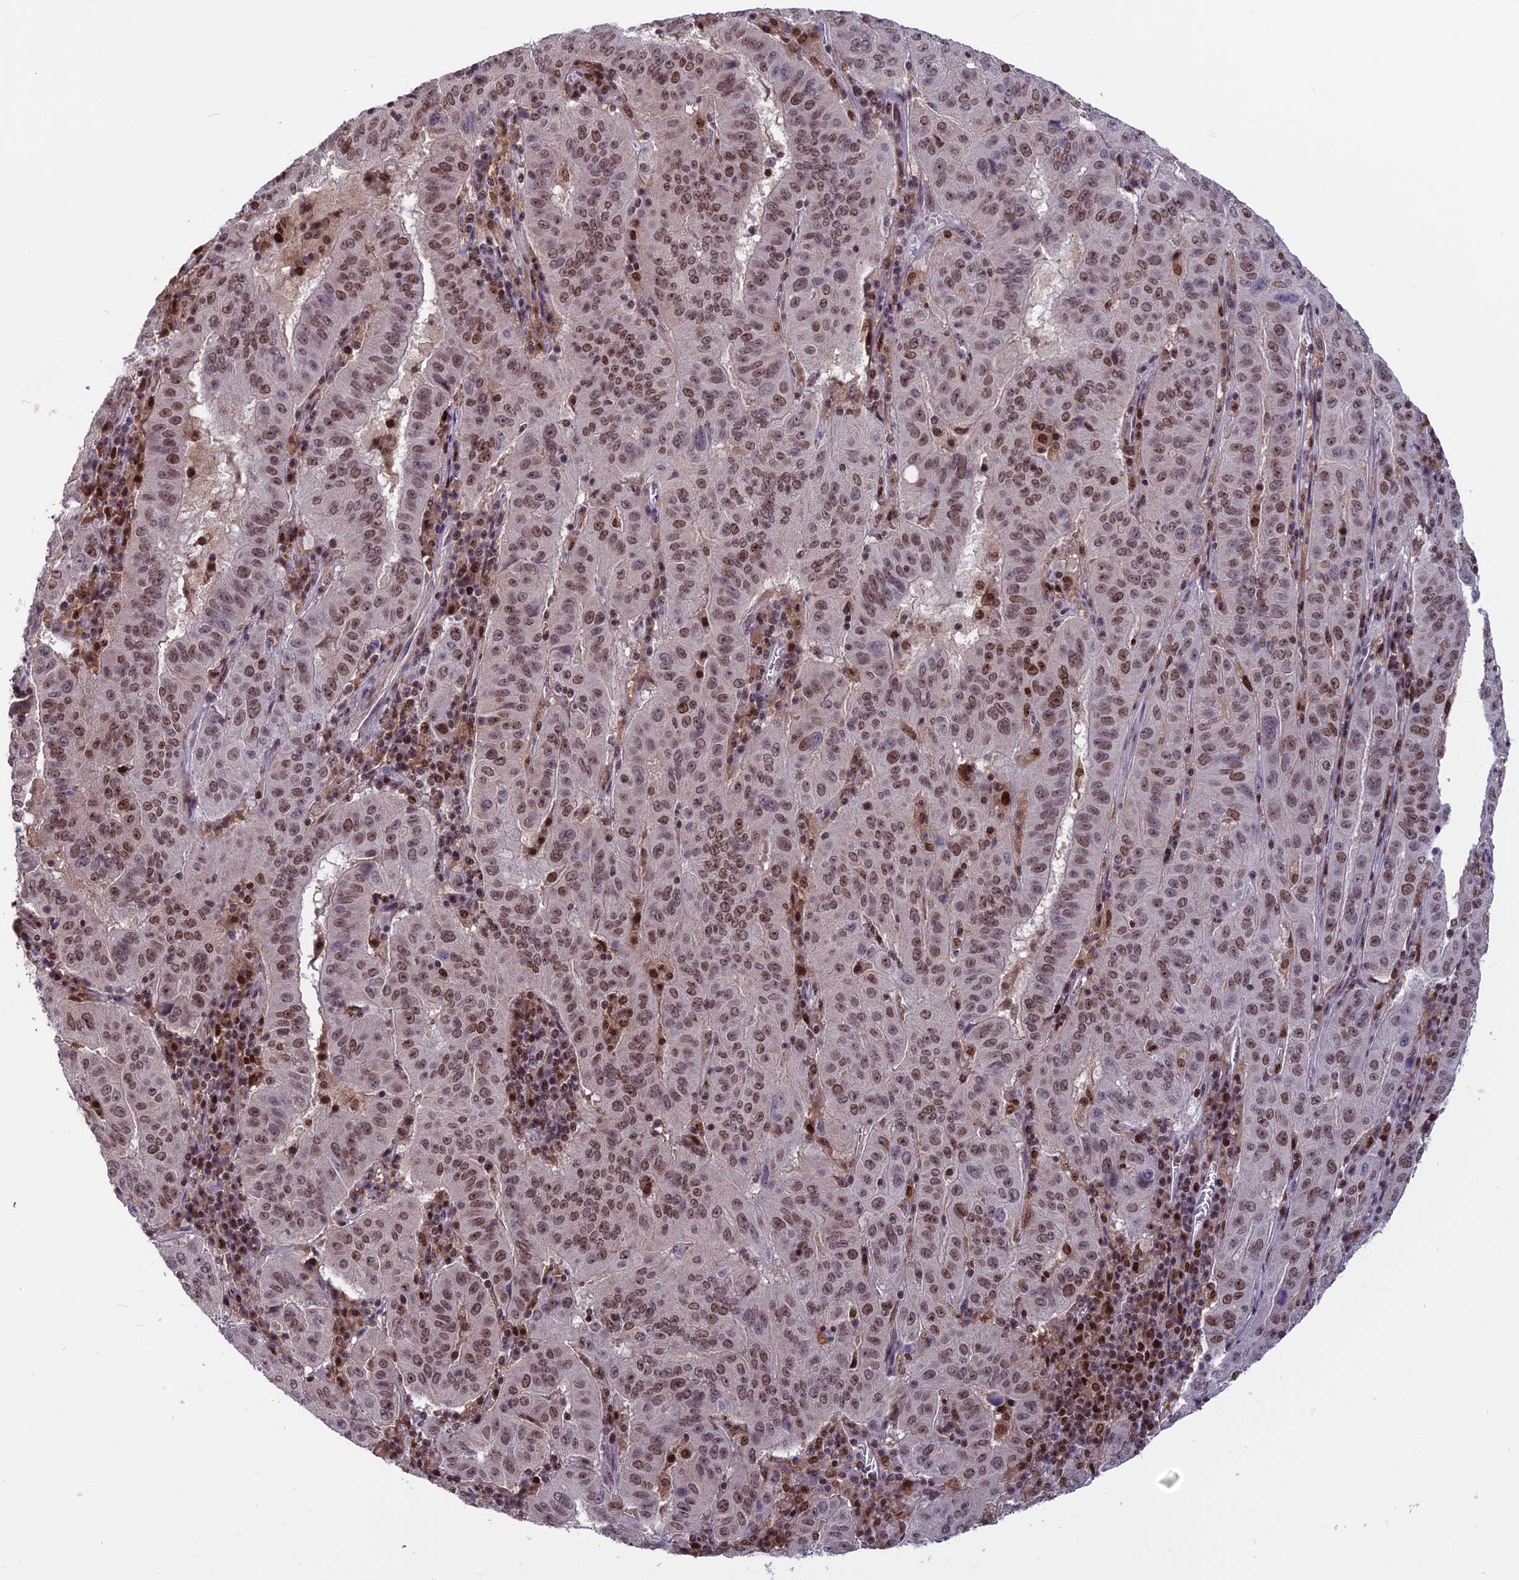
{"staining": {"intensity": "moderate", "quantity": ">75%", "location": "nuclear"}, "tissue": "pancreatic cancer", "cell_type": "Tumor cells", "image_type": "cancer", "snomed": [{"axis": "morphology", "description": "Adenocarcinoma, NOS"}, {"axis": "topography", "description": "Pancreas"}], "caption": "A high-resolution histopathology image shows immunohistochemistry staining of pancreatic cancer (adenocarcinoma), which reveals moderate nuclear positivity in approximately >75% of tumor cells.", "gene": "MIS12", "patient": {"sex": "male", "age": 63}}